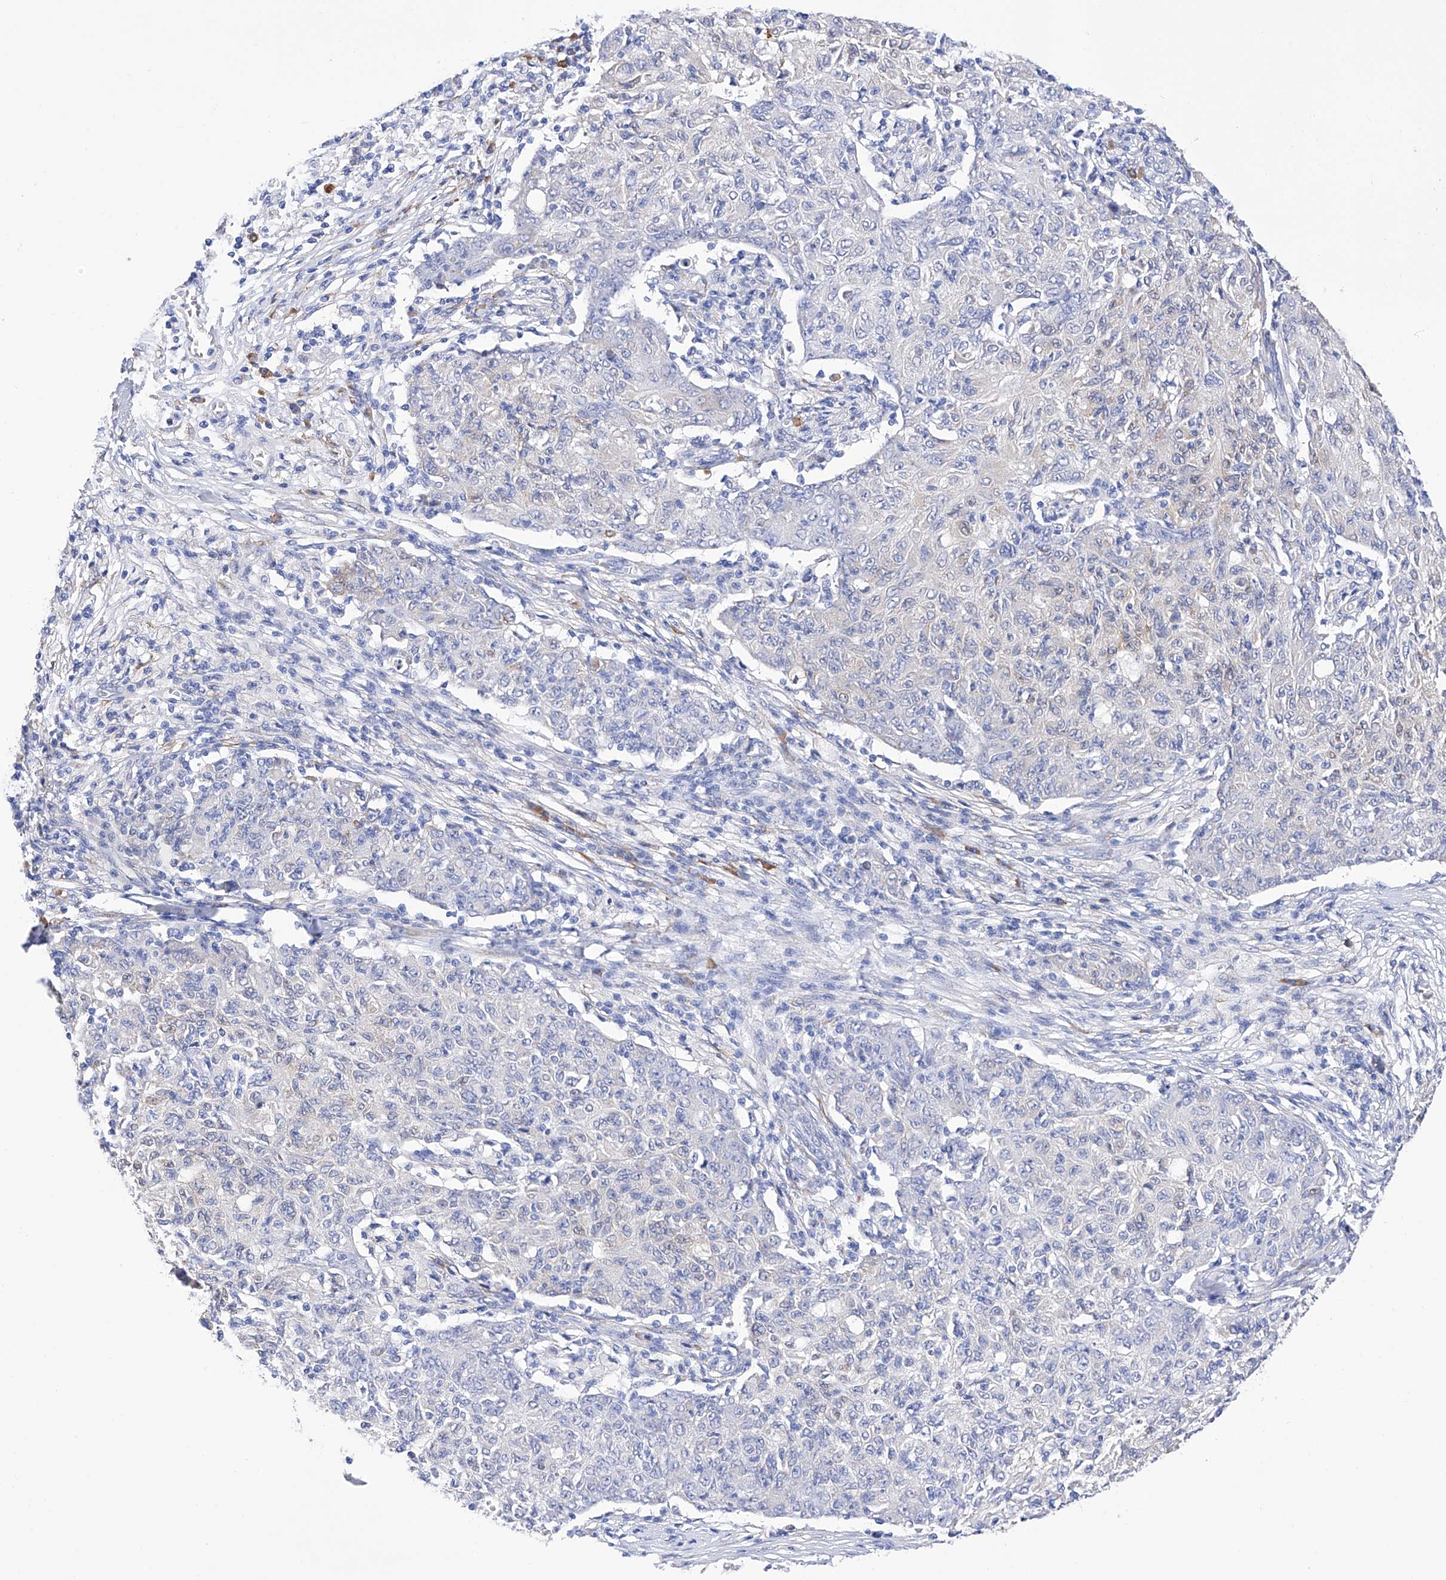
{"staining": {"intensity": "negative", "quantity": "none", "location": "none"}, "tissue": "ovarian cancer", "cell_type": "Tumor cells", "image_type": "cancer", "snomed": [{"axis": "morphology", "description": "Carcinoma, endometroid"}, {"axis": "topography", "description": "Ovary"}], "caption": "Tumor cells are negative for brown protein staining in endometroid carcinoma (ovarian). (DAB immunohistochemistry with hematoxylin counter stain).", "gene": "PDIA5", "patient": {"sex": "female", "age": 42}}